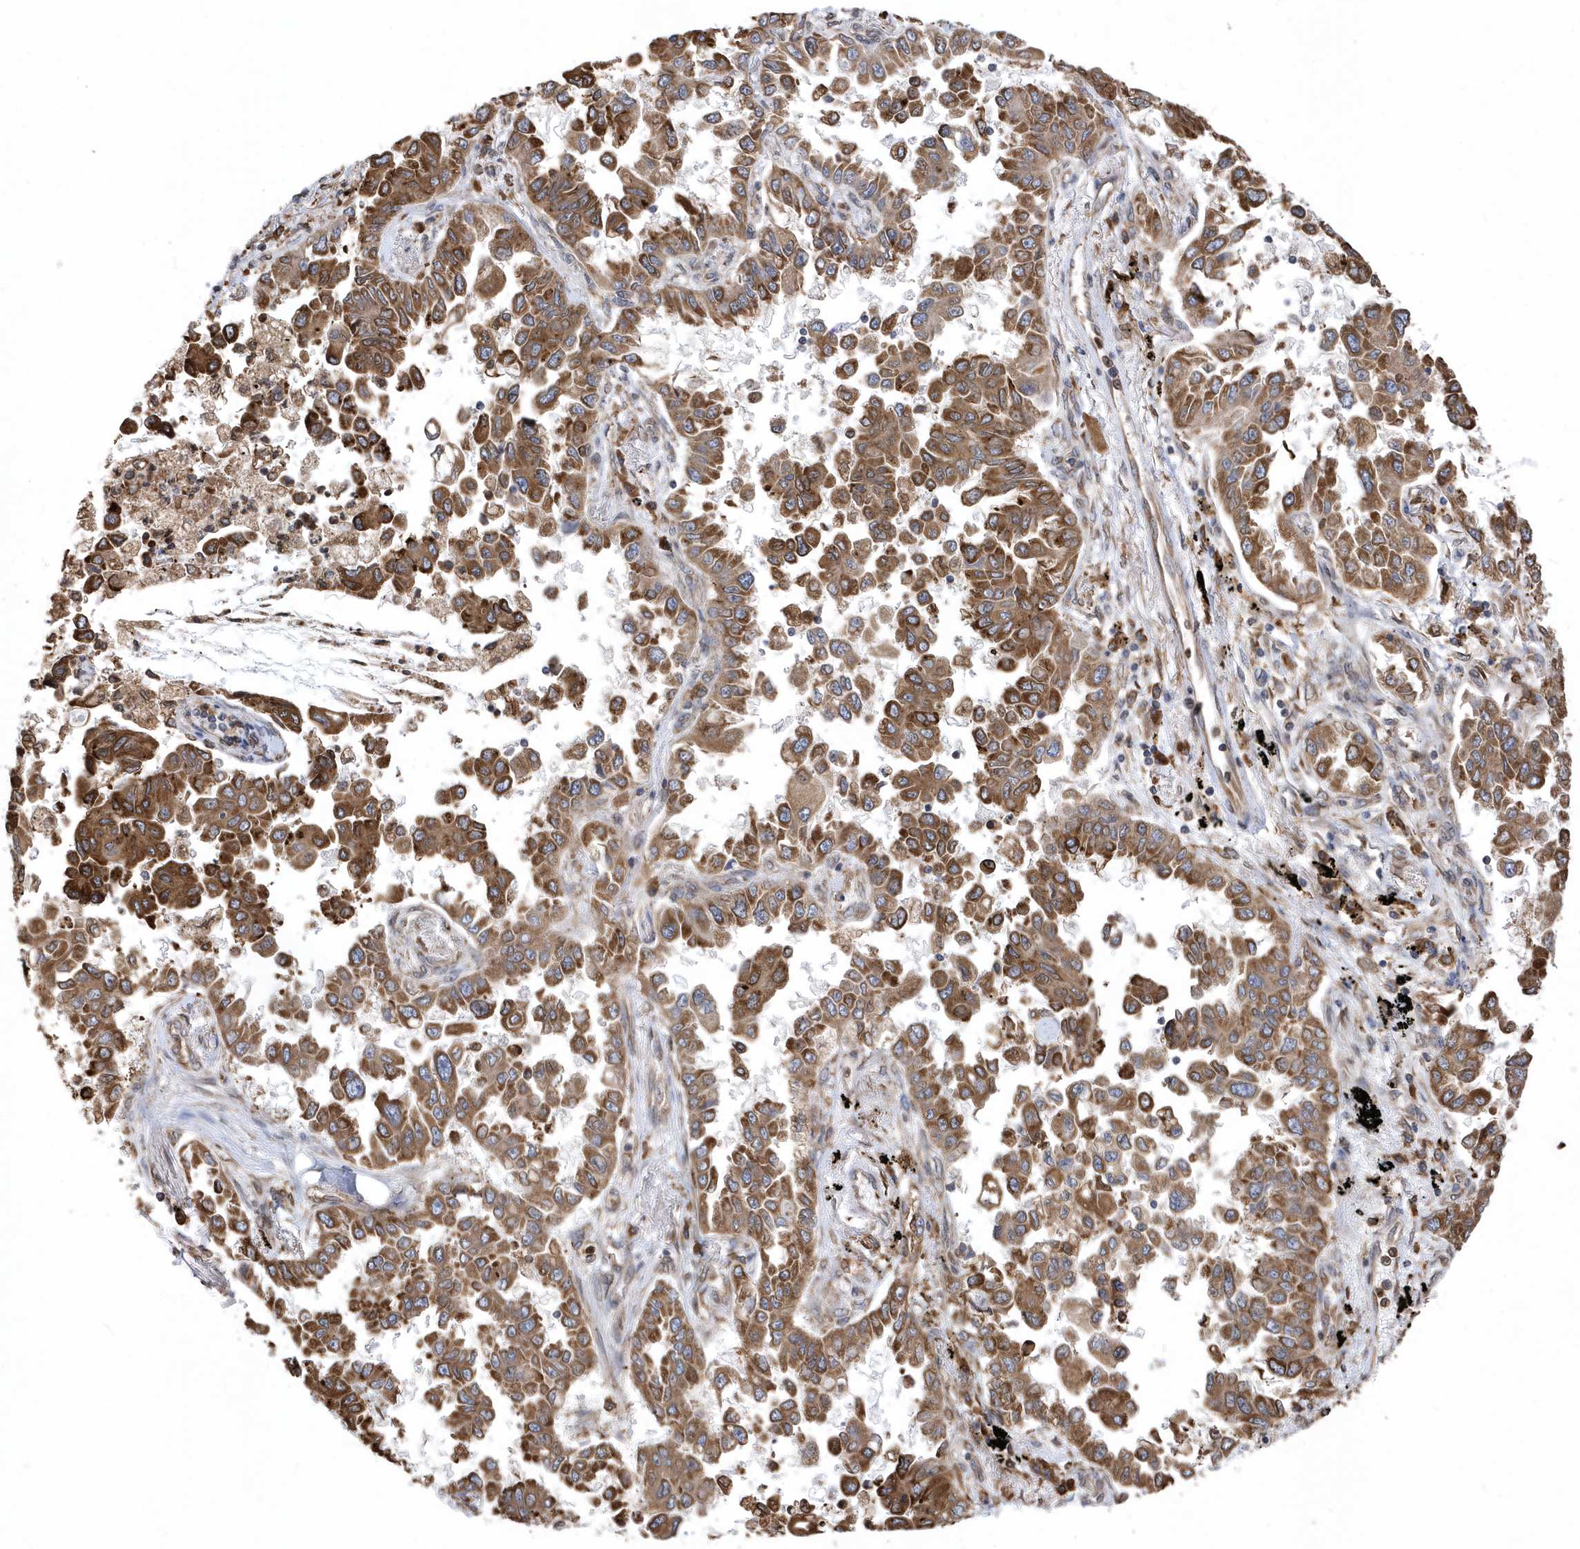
{"staining": {"intensity": "moderate", "quantity": ">75%", "location": "cytoplasmic/membranous"}, "tissue": "lung cancer", "cell_type": "Tumor cells", "image_type": "cancer", "snomed": [{"axis": "morphology", "description": "Adenocarcinoma, NOS"}, {"axis": "topography", "description": "Lung"}], "caption": "An image of lung cancer (adenocarcinoma) stained for a protein demonstrates moderate cytoplasmic/membranous brown staining in tumor cells.", "gene": "VAMP7", "patient": {"sex": "female", "age": 67}}